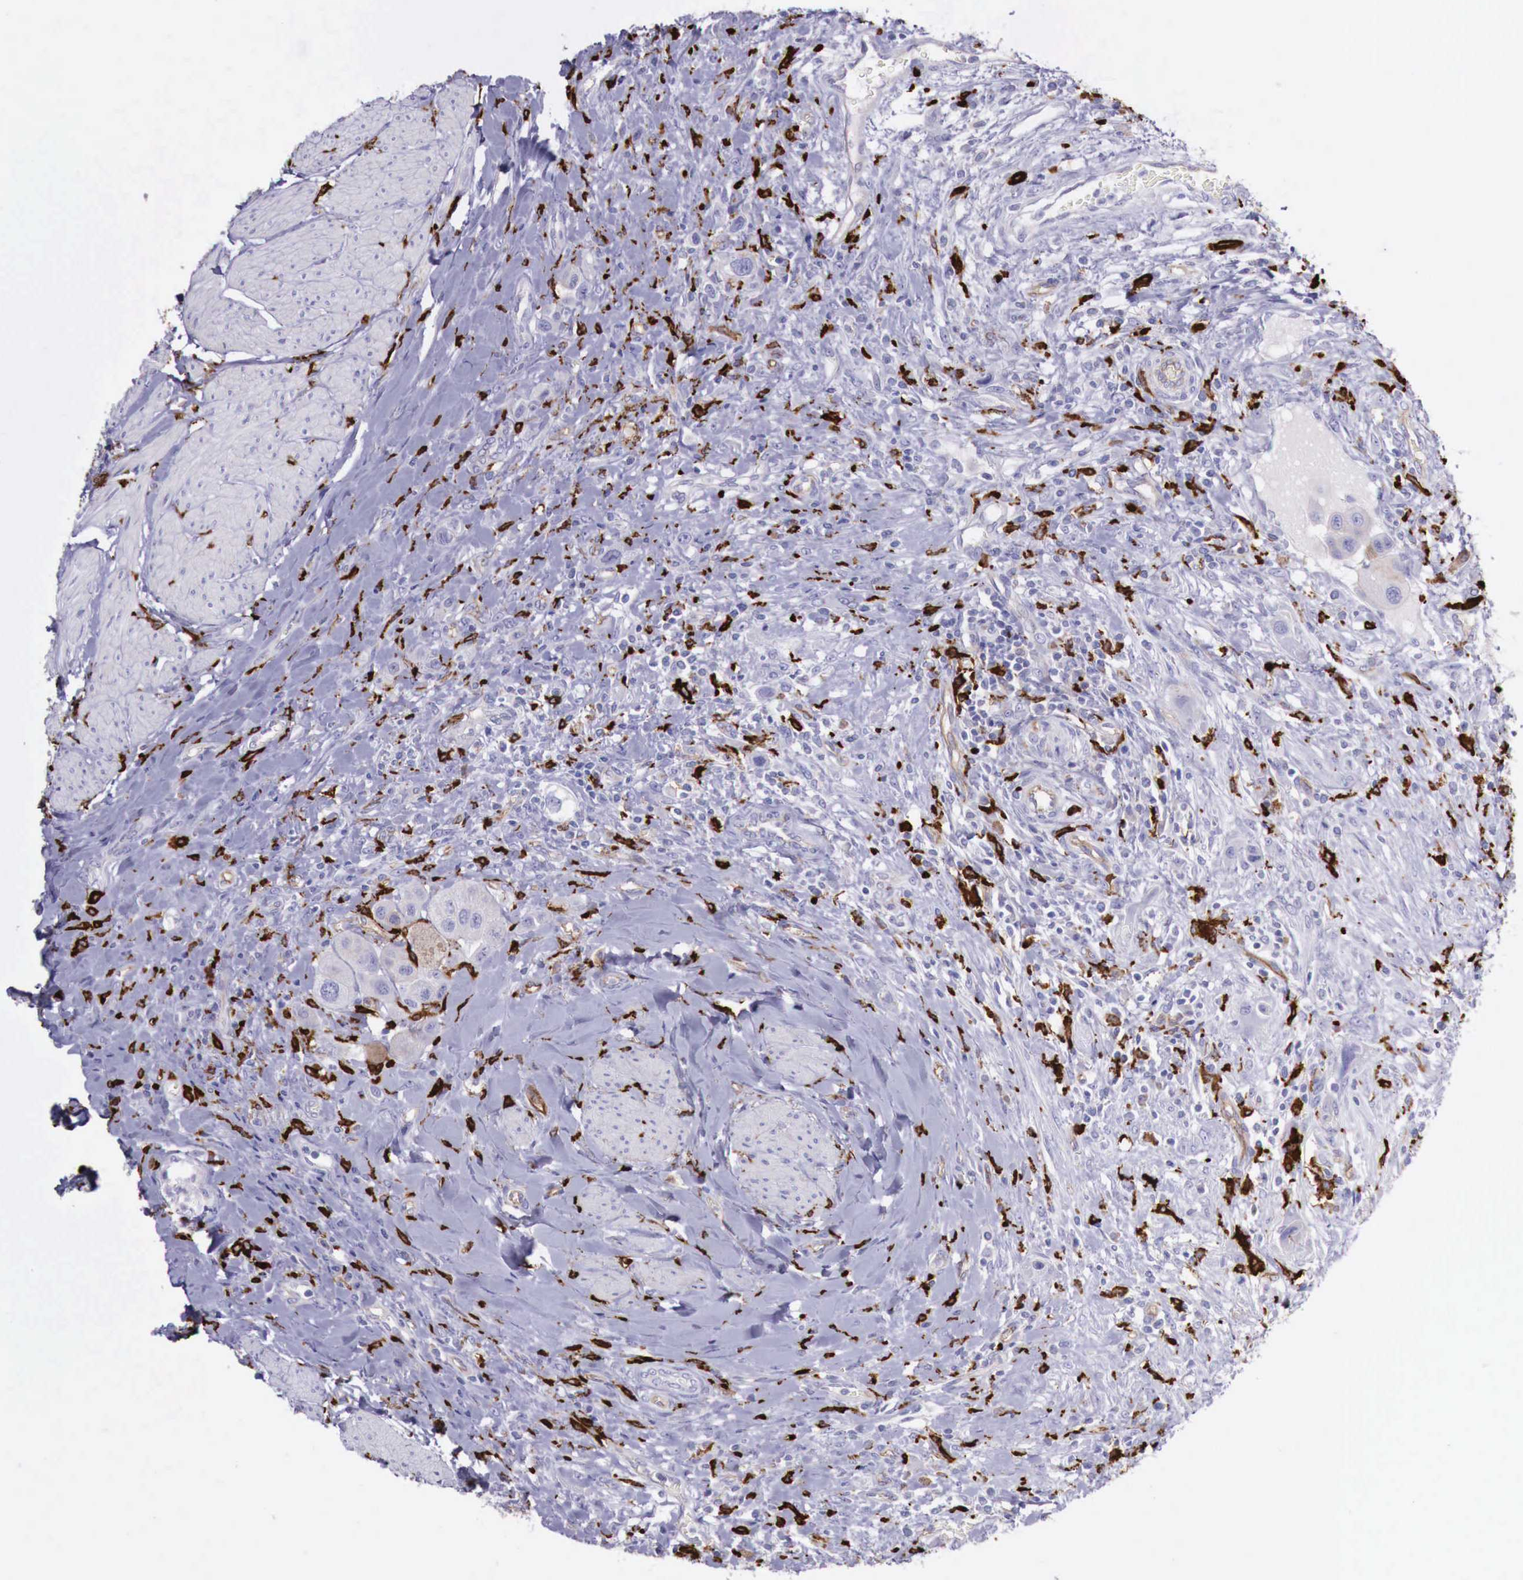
{"staining": {"intensity": "weak", "quantity": "25%-75%", "location": "cytoplasmic/membranous"}, "tissue": "urothelial cancer", "cell_type": "Tumor cells", "image_type": "cancer", "snomed": [{"axis": "morphology", "description": "Urothelial carcinoma, High grade"}, {"axis": "topography", "description": "Urinary bladder"}], "caption": "A high-resolution image shows IHC staining of urothelial carcinoma (high-grade), which reveals weak cytoplasmic/membranous positivity in approximately 25%-75% of tumor cells. Nuclei are stained in blue.", "gene": "MSR1", "patient": {"sex": "male", "age": 50}}